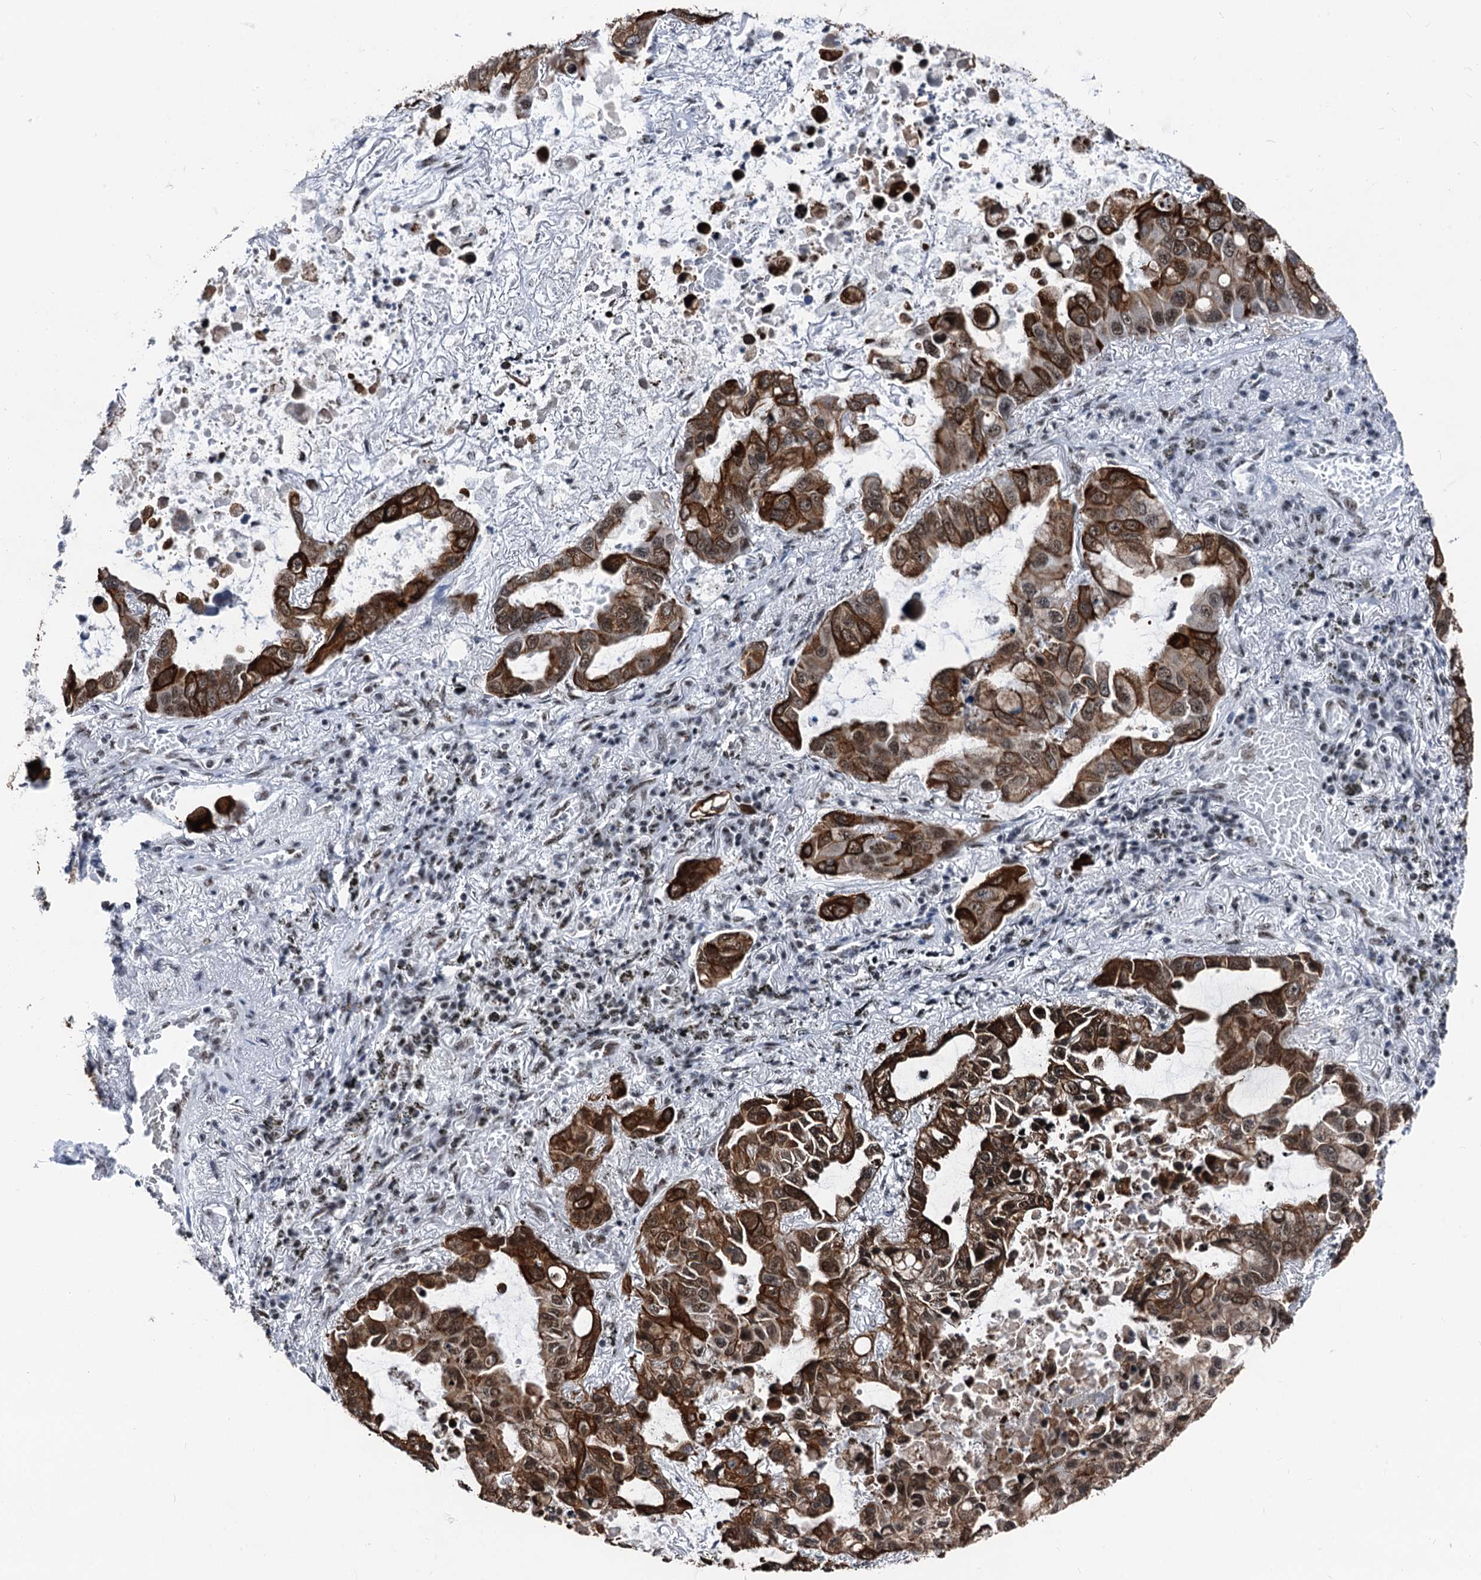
{"staining": {"intensity": "strong", "quantity": ">75%", "location": "cytoplasmic/membranous,nuclear"}, "tissue": "lung cancer", "cell_type": "Tumor cells", "image_type": "cancer", "snomed": [{"axis": "morphology", "description": "Adenocarcinoma, NOS"}, {"axis": "topography", "description": "Lung"}], "caption": "The micrograph demonstrates staining of lung adenocarcinoma, revealing strong cytoplasmic/membranous and nuclear protein staining (brown color) within tumor cells. Using DAB (brown) and hematoxylin (blue) stains, captured at high magnification using brightfield microscopy.", "gene": "DDX23", "patient": {"sex": "male", "age": 64}}